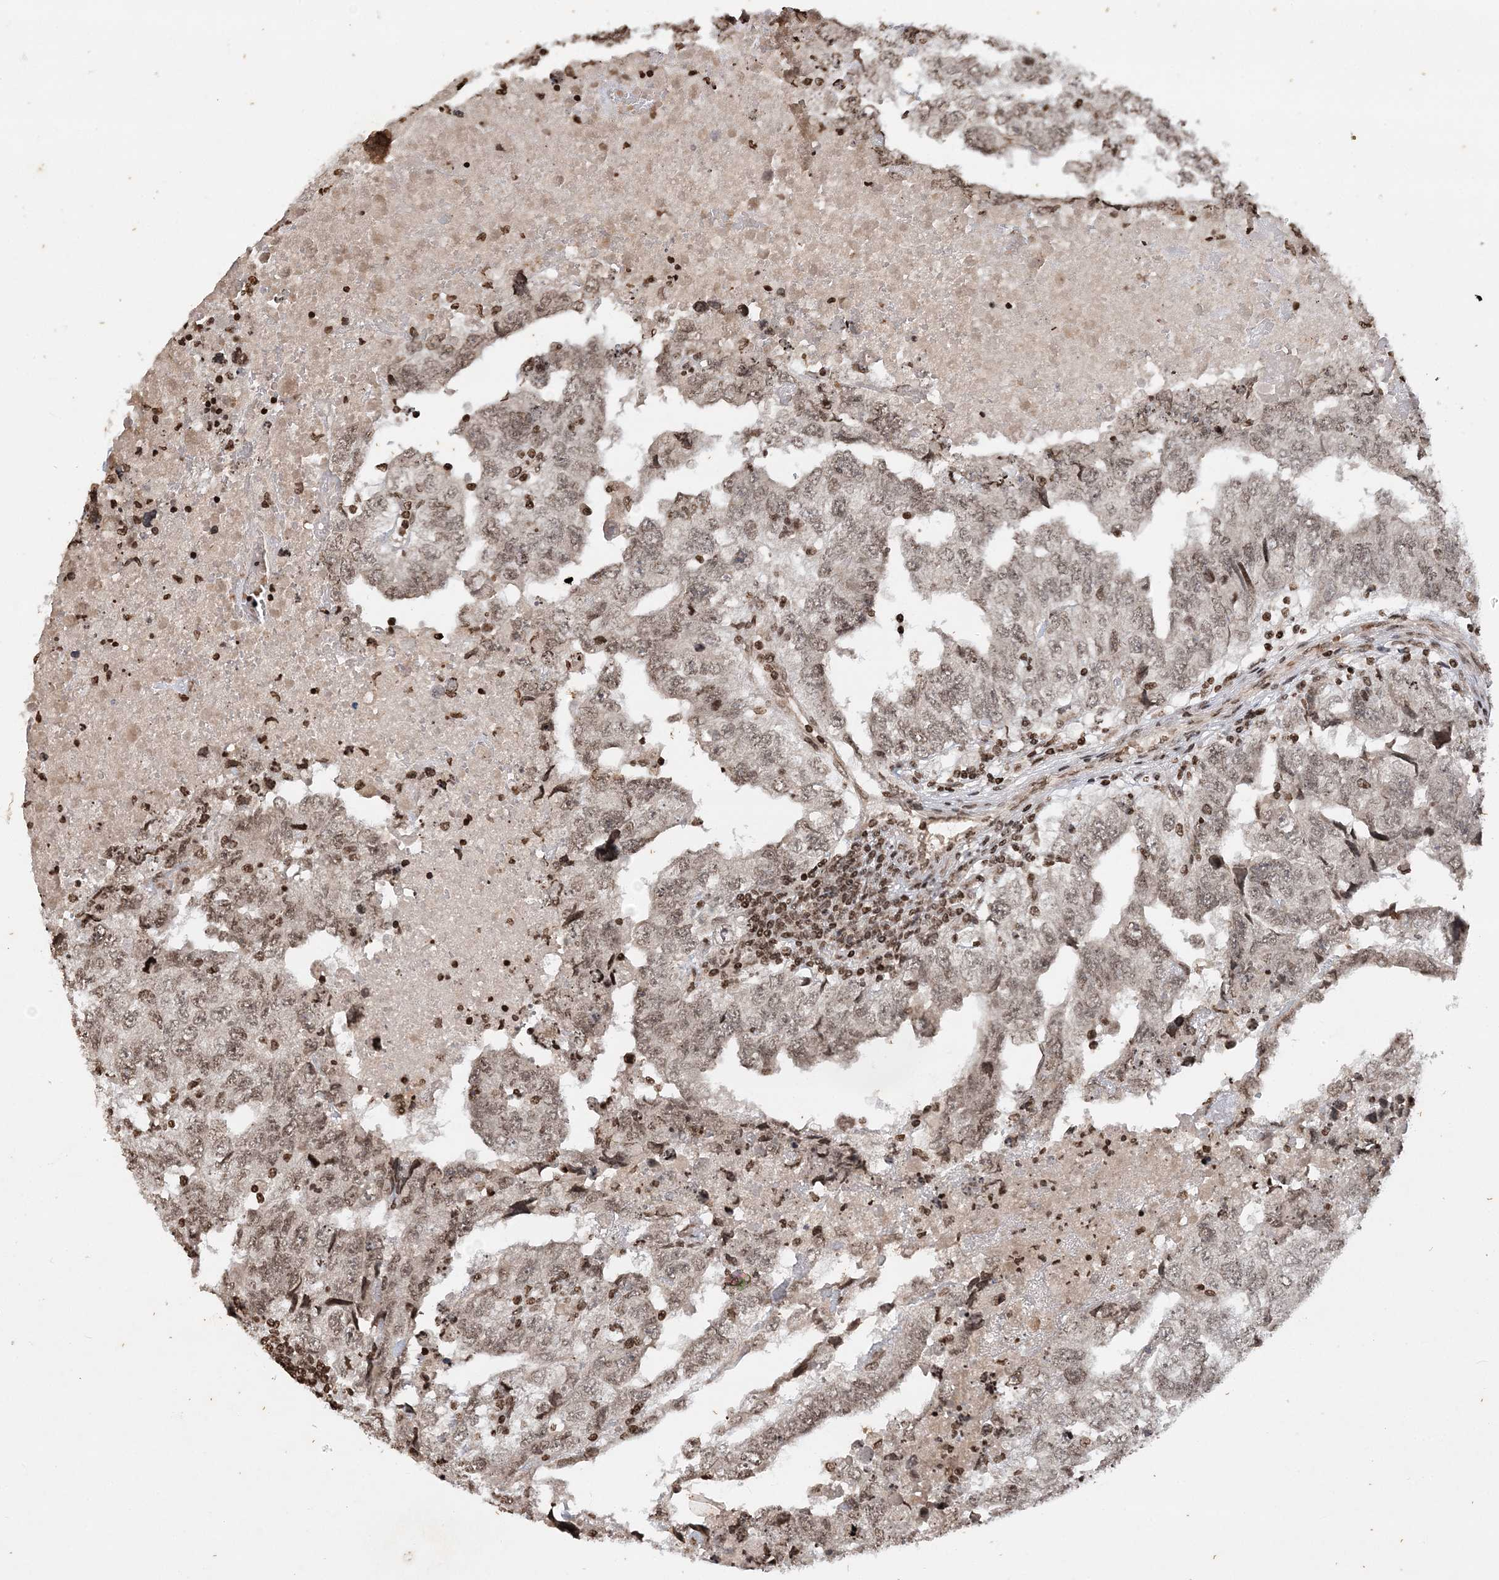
{"staining": {"intensity": "weak", "quantity": ">75%", "location": "nuclear"}, "tissue": "testis cancer", "cell_type": "Tumor cells", "image_type": "cancer", "snomed": [{"axis": "morphology", "description": "Carcinoma, Embryonal, NOS"}, {"axis": "topography", "description": "Testis"}], "caption": "An image of human testis cancer (embryonal carcinoma) stained for a protein shows weak nuclear brown staining in tumor cells.", "gene": "NEDD9", "patient": {"sex": "male", "age": 36}}